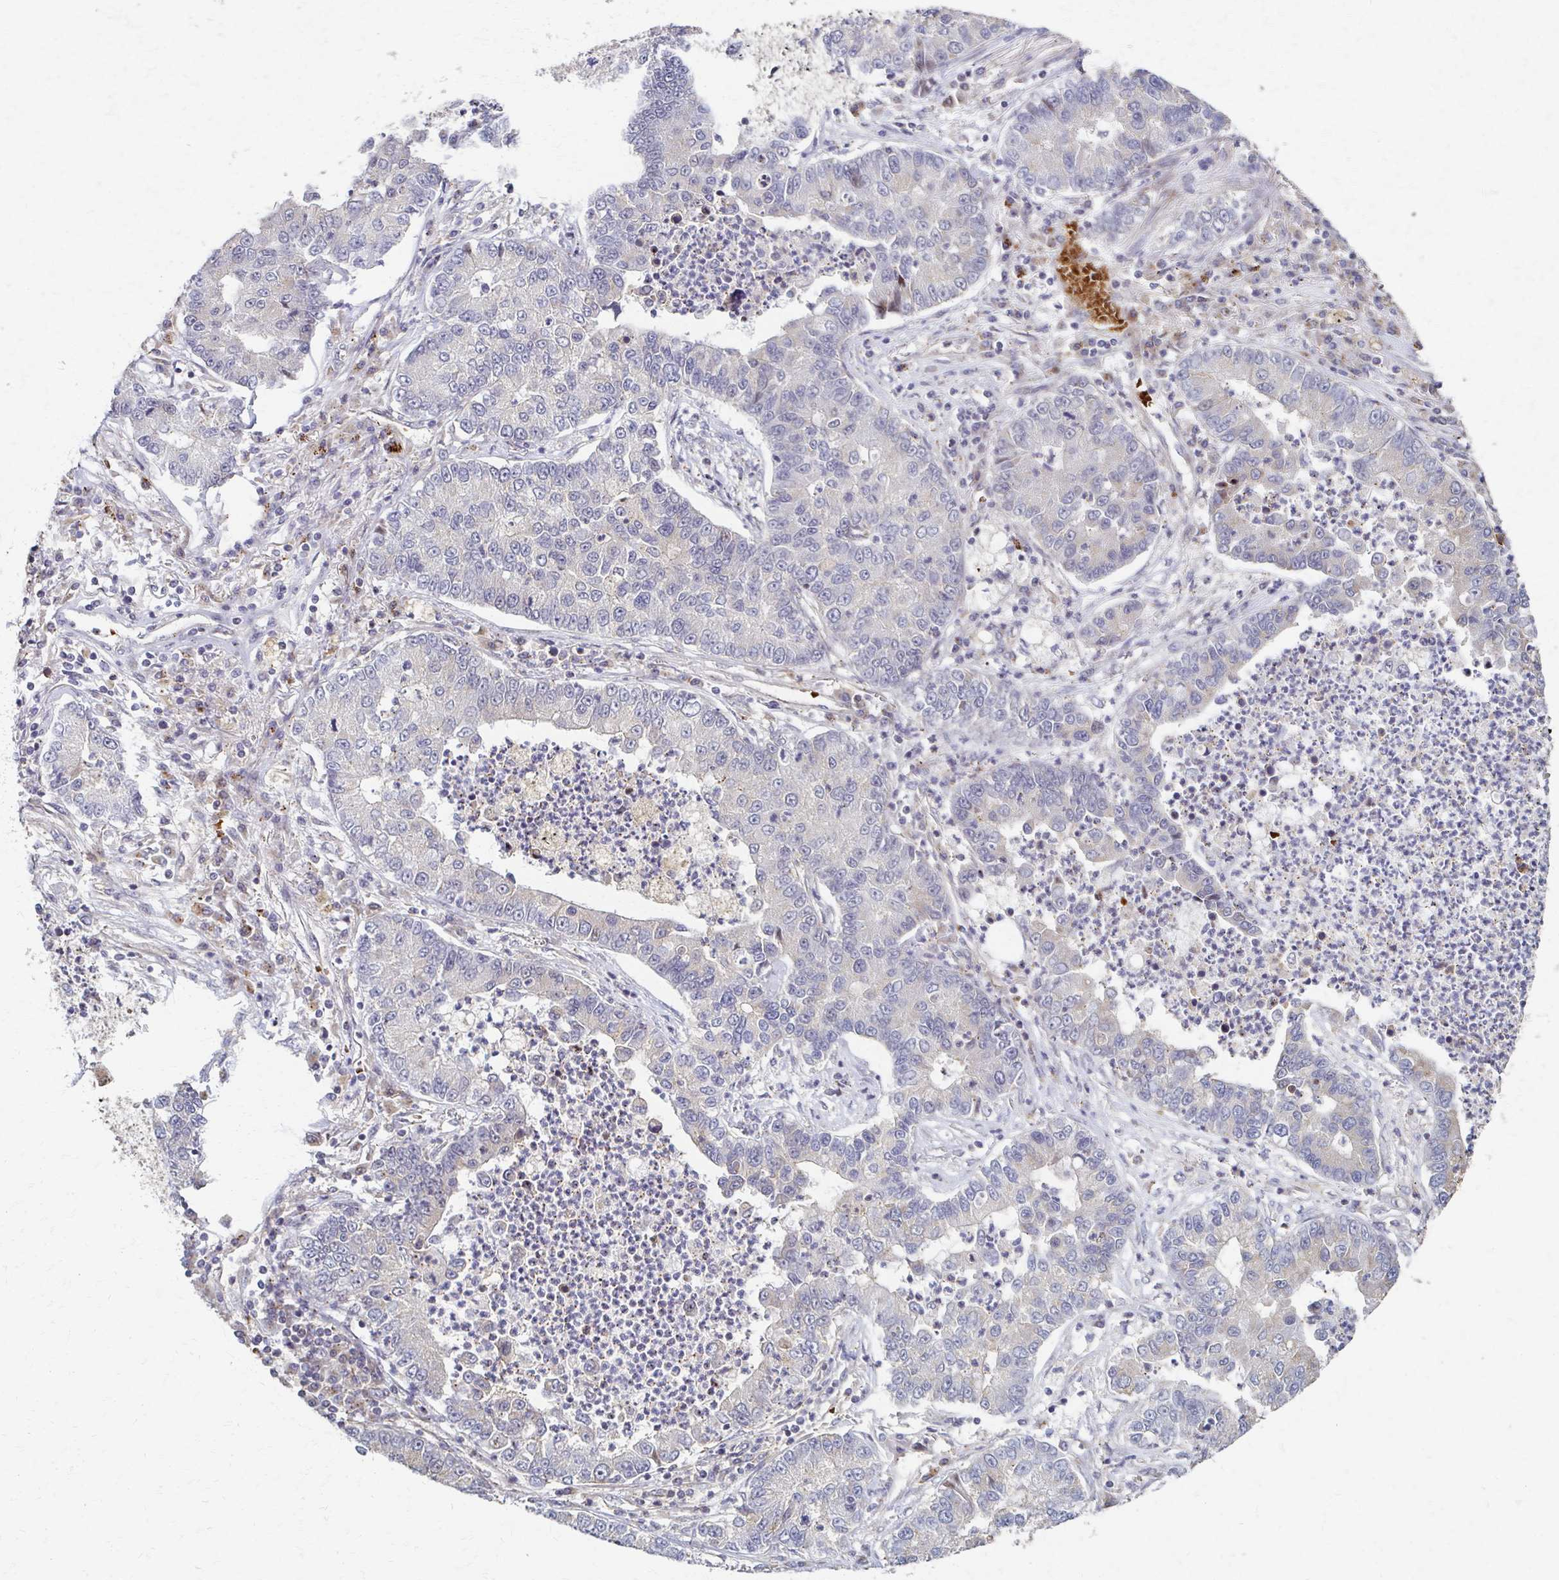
{"staining": {"intensity": "negative", "quantity": "none", "location": "none"}, "tissue": "lung cancer", "cell_type": "Tumor cells", "image_type": "cancer", "snomed": [{"axis": "morphology", "description": "Adenocarcinoma, NOS"}, {"axis": "topography", "description": "Lung"}], "caption": "This is an IHC histopathology image of lung cancer. There is no staining in tumor cells.", "gene": "SKA2", "patient": {"sex": "female", "age": 57}}